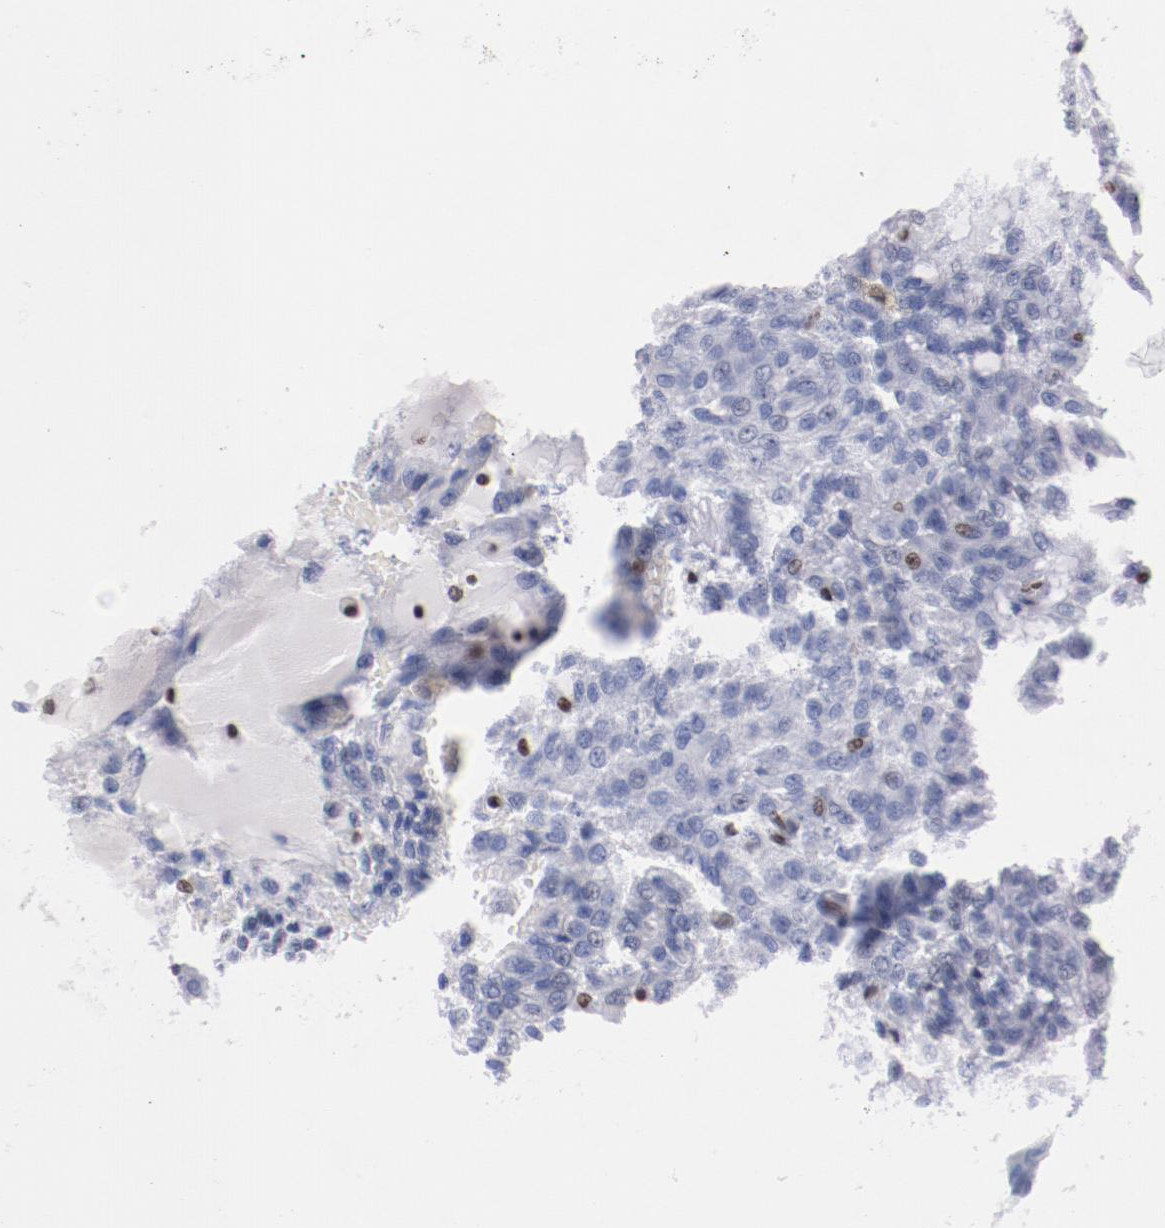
{"staining": {"intensity": "negative", "quantity": "none", "location": "none"}, "tissue": "renal cancer", "cell_type": "Tumor cells", "image_type": "cancer", "snomed": [{"axis": "morphology", "description": "Adenocarcinoma, NOS"}, {"axis": "topography", "description": "Kidney"}], "caption": "Renal cancer was stained to show a protein in brown. There is no significant expression in tumor cells.", "gene": "IFI16", "patient": {"sex": "male", "age": 63}}